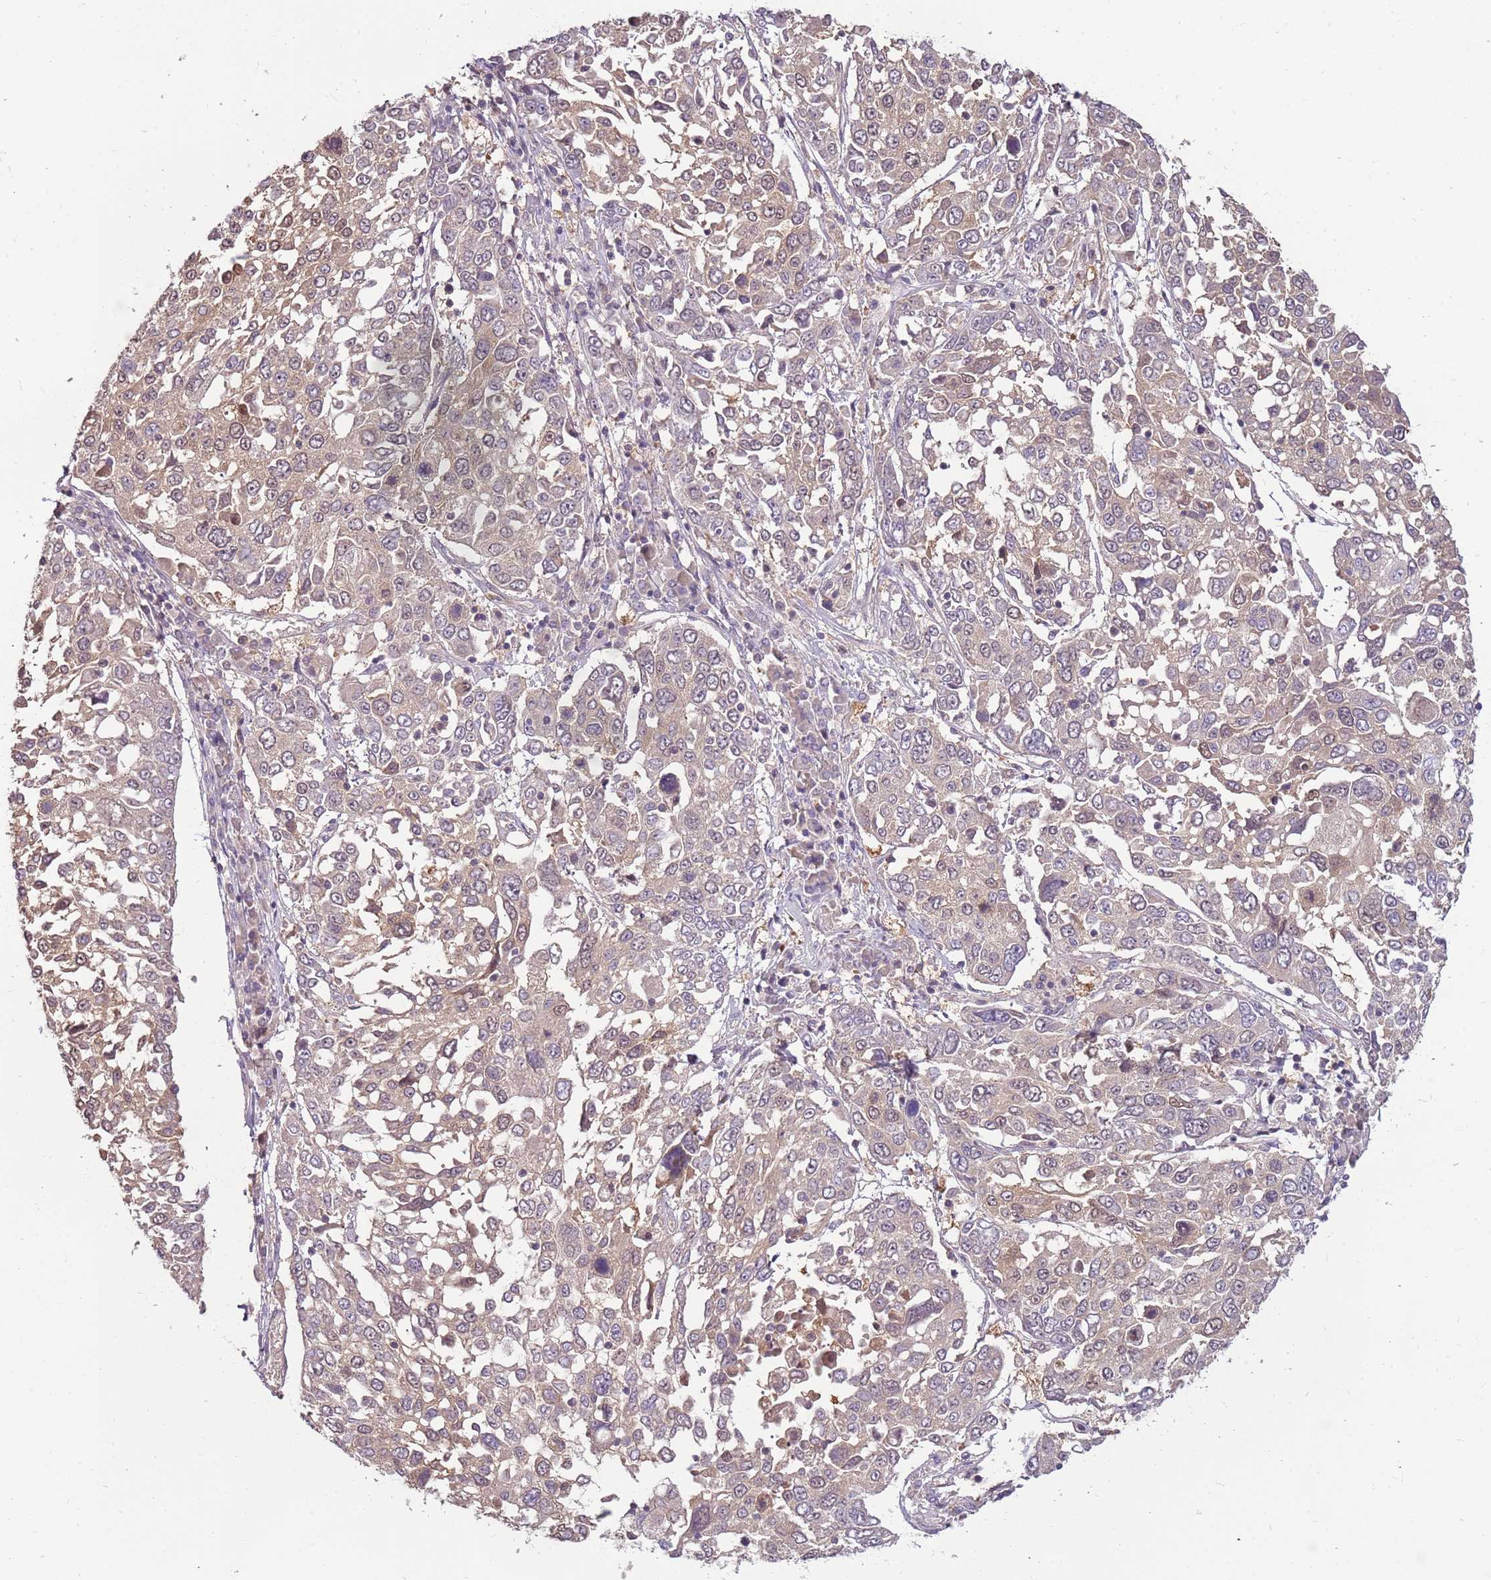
{"staining": {"intensity": "weak", "quantity": ">75%", "location": "cytoplasmic/membranous"}, "tissue": "lung cancer", "cell_type": "Tumor cells", "image_type": "cancer", "snomed": [{"axis": "morphology", "description": "Squamous cell carcinoma, NOS"}, {"axis": "topography", "description": "Lung"}], "caption": "Brown immunohistochemical staining in human lung cancer displays weak cytoplasmic/membranous staining in about >75% of tumor cells. Immunohistochemistry (ihc) stains the protein in brown and the nuclei are stained blue.", "gene": "ARHGAP5", "patient": {"sex": "male", "age": 65}}